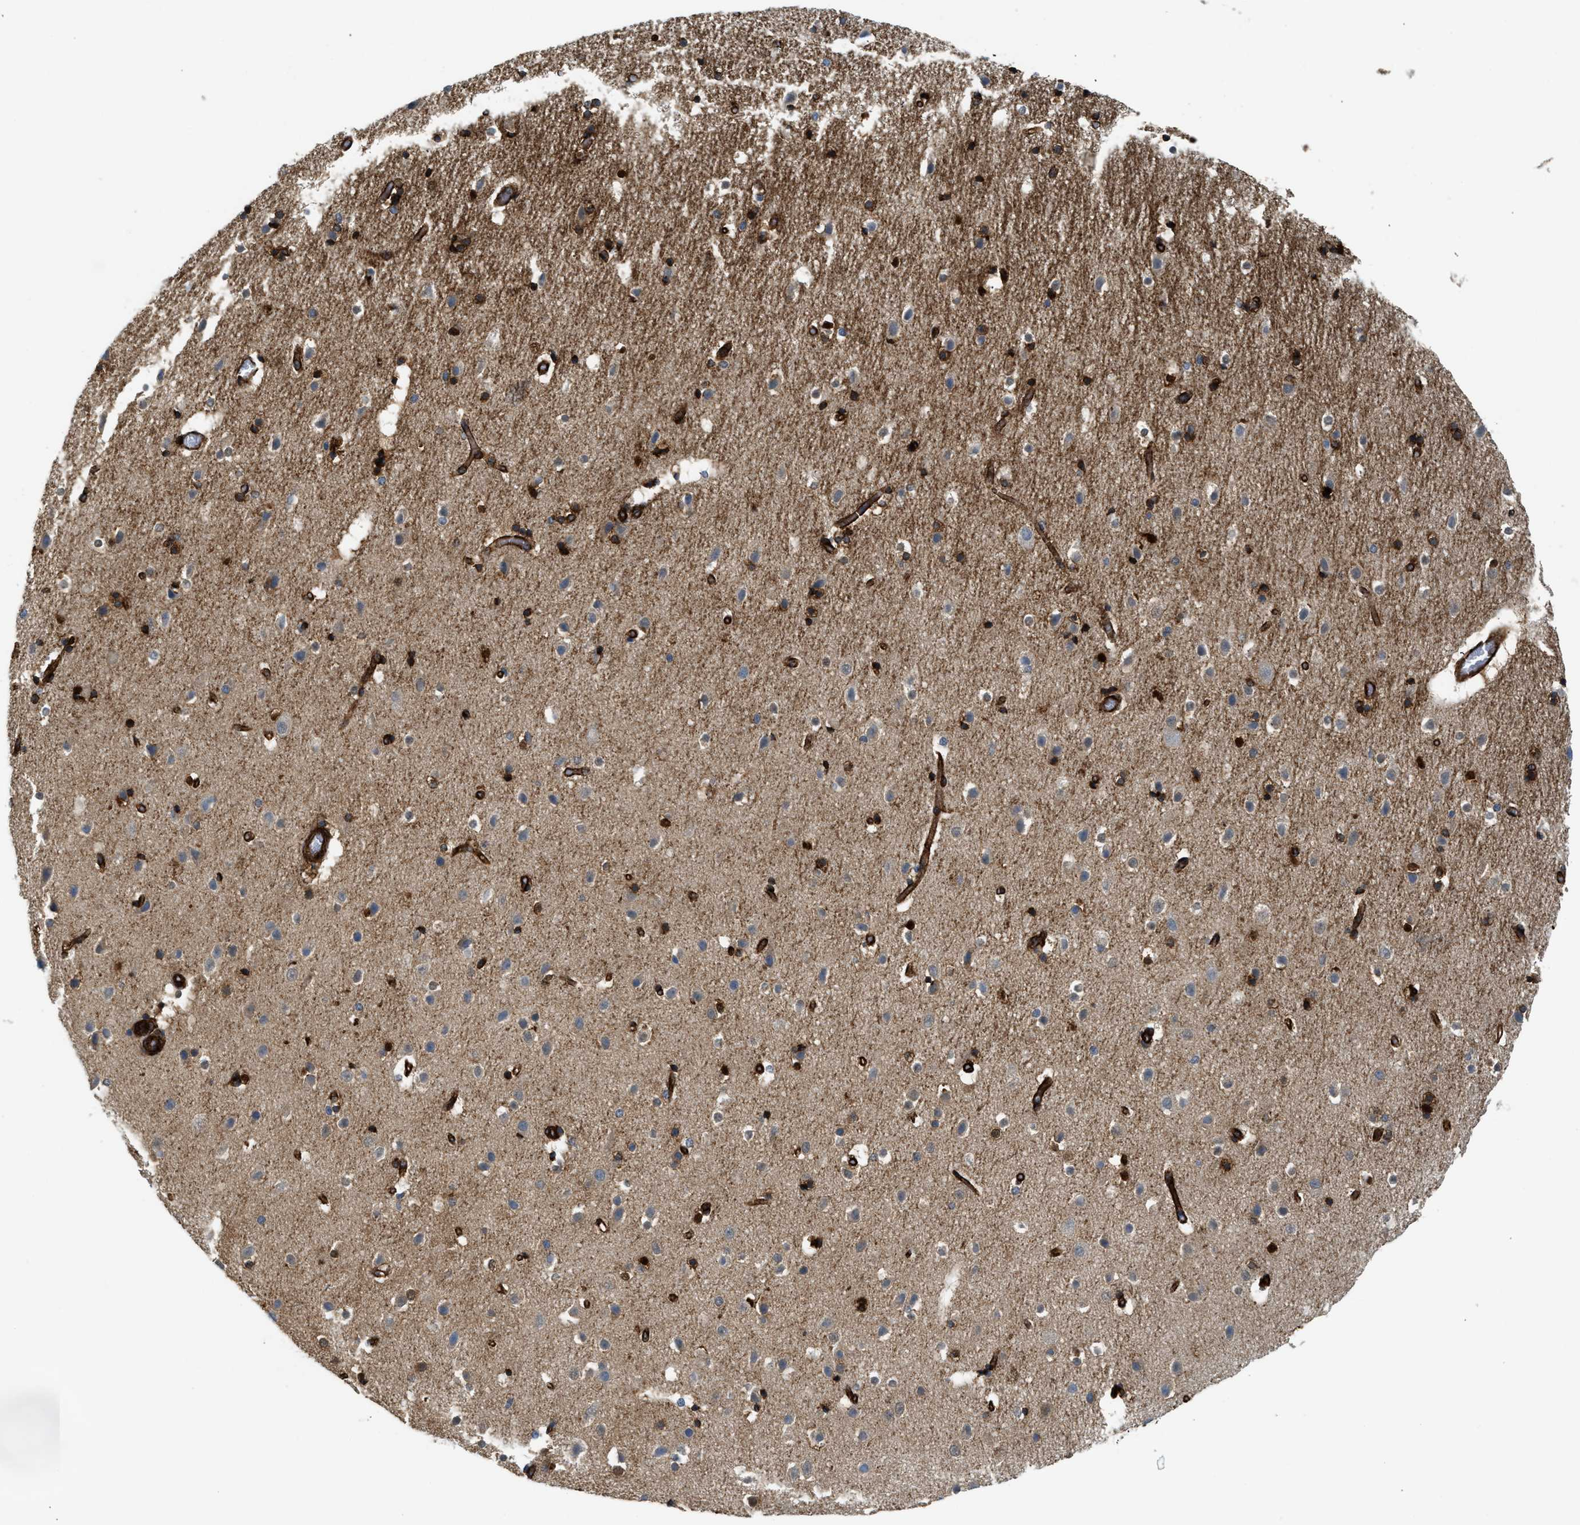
{"staining": {"intensity": "strong", "quantity": "<25%", "location": "cytoplasmic/membranous"}, "tissue": "hippocampus", "cell_type": "Glial cells", "image_type": "normal", "snomed": [{"axis": "morphology", "description": "Normal tissue, NOS"}, {"axis": "topography", "description": "Hippocampus"}], "caption": "Immunohistochemistry staining of benign hippocampus, which shows medium levels of strong cytoplasmic/membranous positivity in about <25% of glial cells indicating strong cytoplasmic/membranous protein expression. The staining was performed using DAB (3,3'-diaminobenzidine) (brown) for protein detection and nuclei were counterstained in hematoxylin (blue).", "gene": "HIP1", "patient": {"sex": "male", "age": 45}}